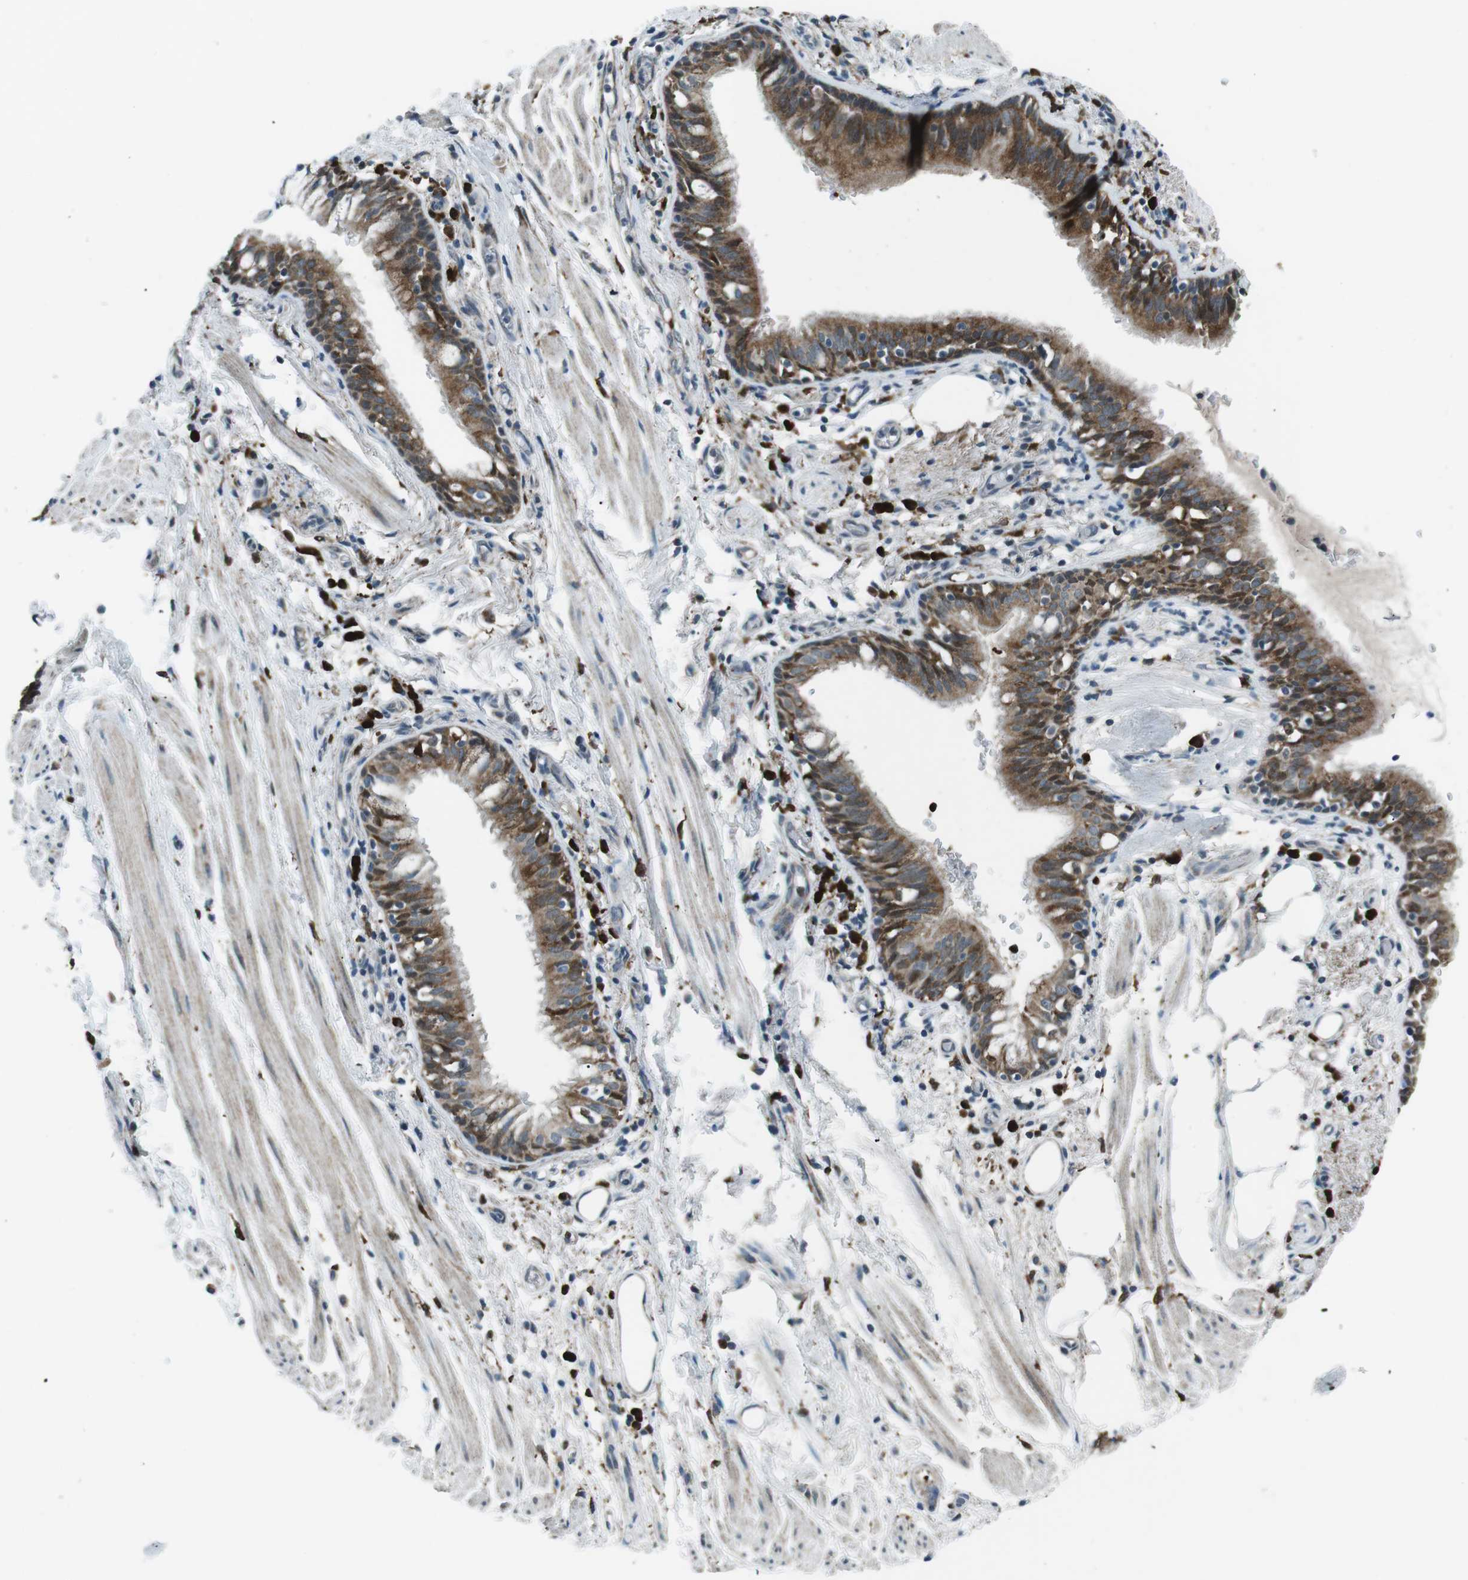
{"staining": {"intensity": "moderate", "quantity": ">75%", "location": "cytoplasmic/membranous"}, "tissue": "bronchus", "cell_type": "Respiratory epithelial cells", "image_type": "normal", "snomed": [{"axis": "morphology", "description": "Normal tissue, NOS"}, {"axis": "morphology", "description": "Inflammation, NOS"}, {"axis": "topography", "description": "Cartilage tissue"}, {"axis": "topography", "description": "Bronchus"}], "caption": "Immunohistochemistry histopathology image of unremarkable bronchus: bronchus stained using immunohistochemistry (IHC) reveals medium levels of moderate protein expression localized specifically in the cytoplasmic/membranous of respiratory epithelial cells, appearing as a cytoplasmic/membranous brown color.", "gene": "BLNK", "patient": {"sex": "male", "age": 77}}